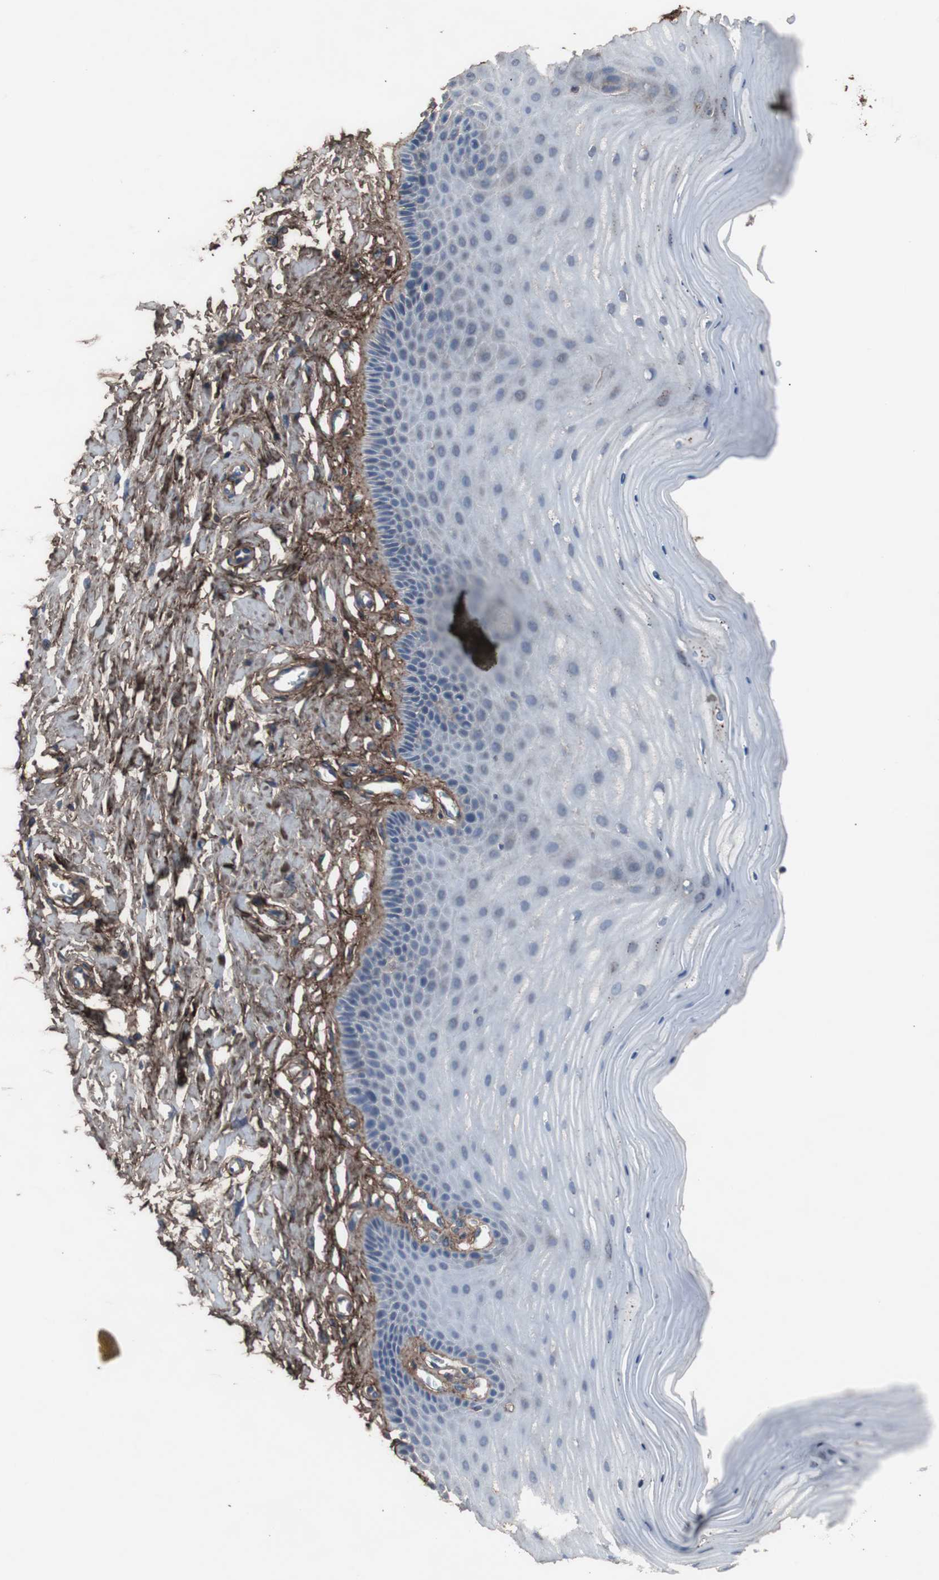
{"staining": {"intensity": "negative", "quantity": "none", "location": "none"}, "tissue": "cervix", "cell_type": "Glandular cells", "image_type": "normal", "snomed": [{"axis": "morphology", "description": "Normal tissue, NOS"}, {"axis": "topography", "description": "Cervix"}], "caption": "This is an immunohistochemistry (IHC) photomicrograph of benign human cervix. There is no positivity in glandular cells.", "gene": "COL6A2", "patient": {"sex": "female", "age": 55}}